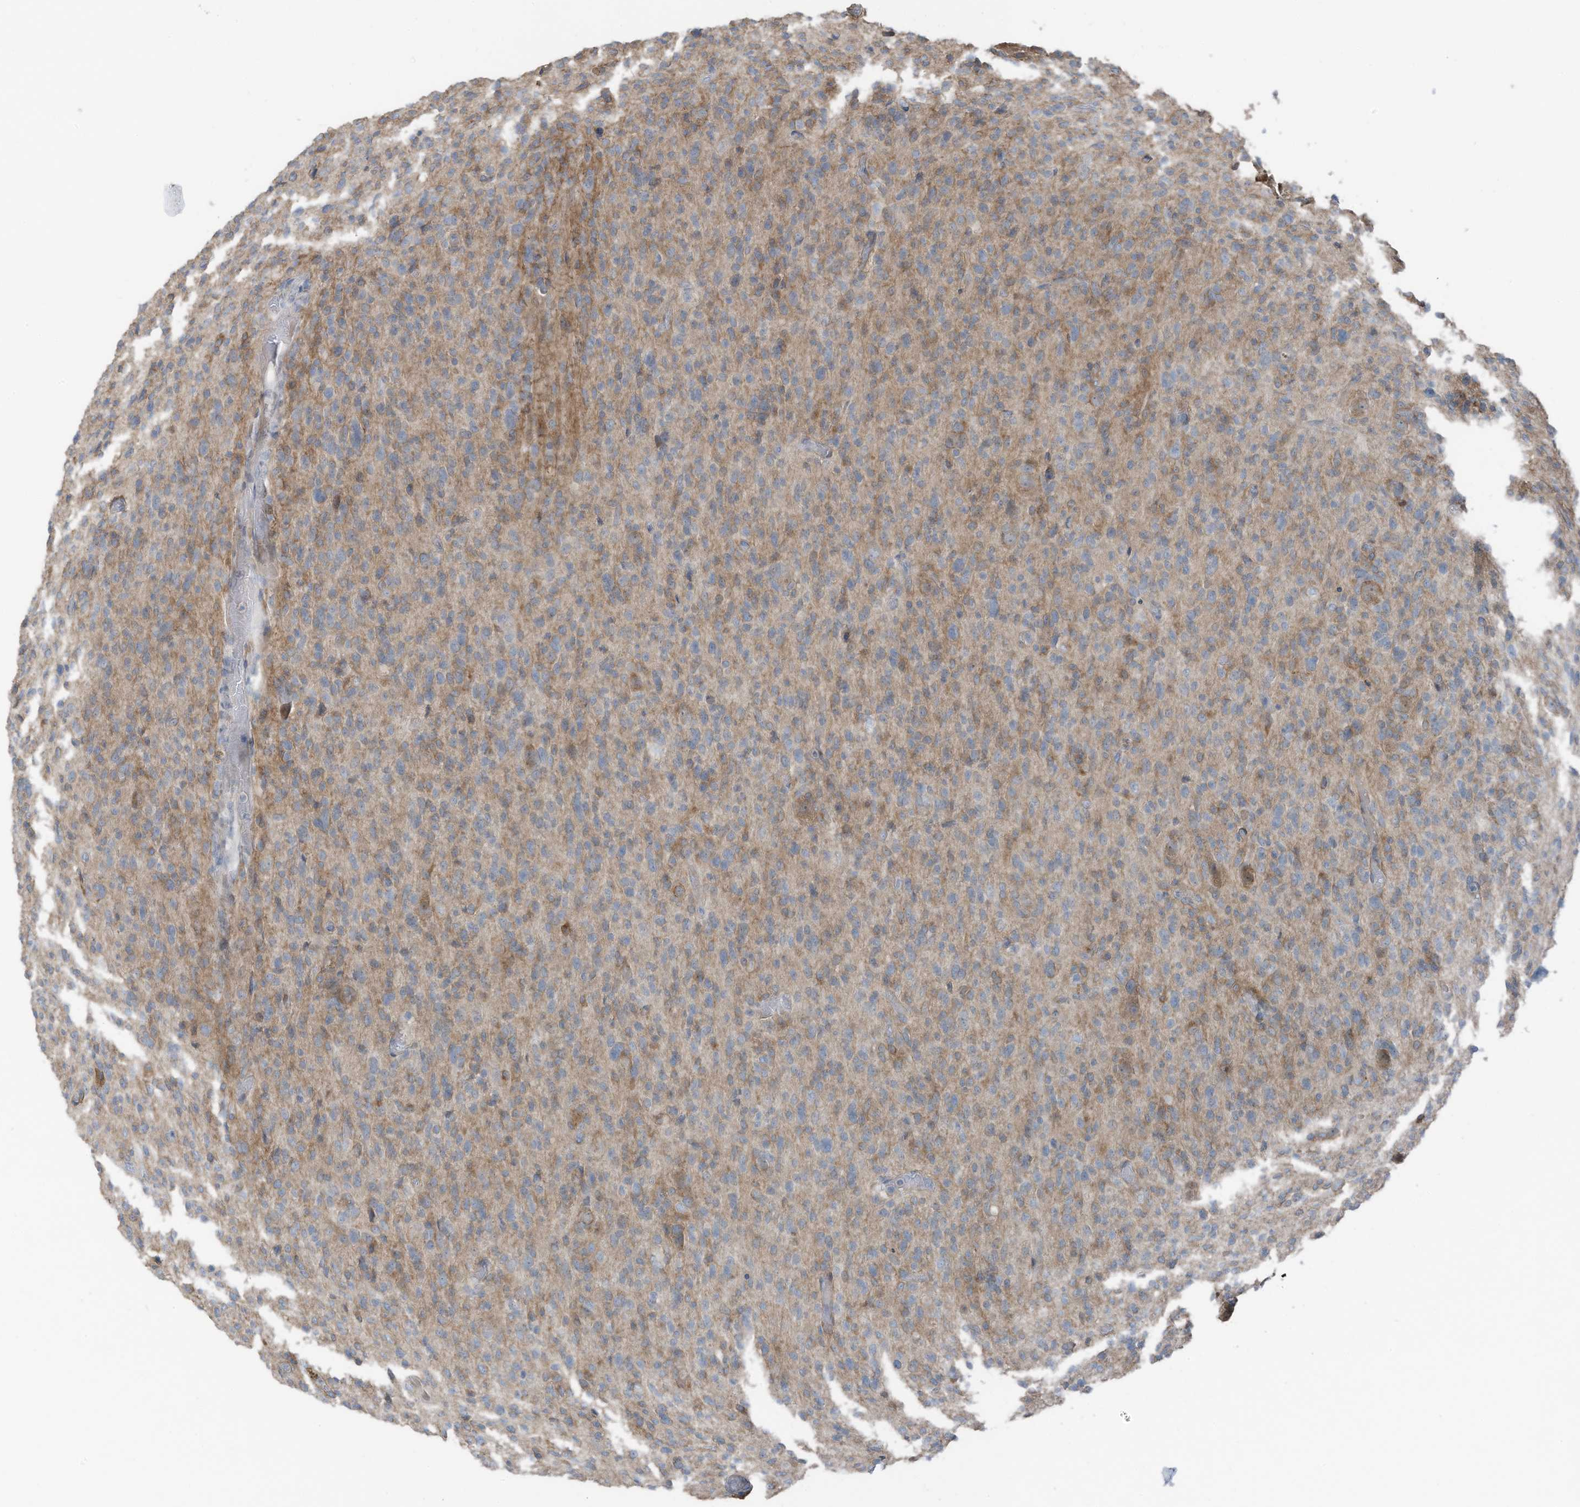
{"staining": {"intensity": "weak", "quantity": "<25%", "location": "cytoplasmic/membranous"}, "tissue": "glioma", "cell_type": "Tumor cells", "image_type": "cancer", "snomed": [{"axis": "morphology", "description": "Glioma, malignant, High grade"}, {"axis": "topography", "description": "Brain"}], "caption": "Immunohistochemical staining of glioma demonstrates no significant staining in tumor cells.", "gene": "ARHGEF33", "patient": {"sex": "female", "age": 57}}